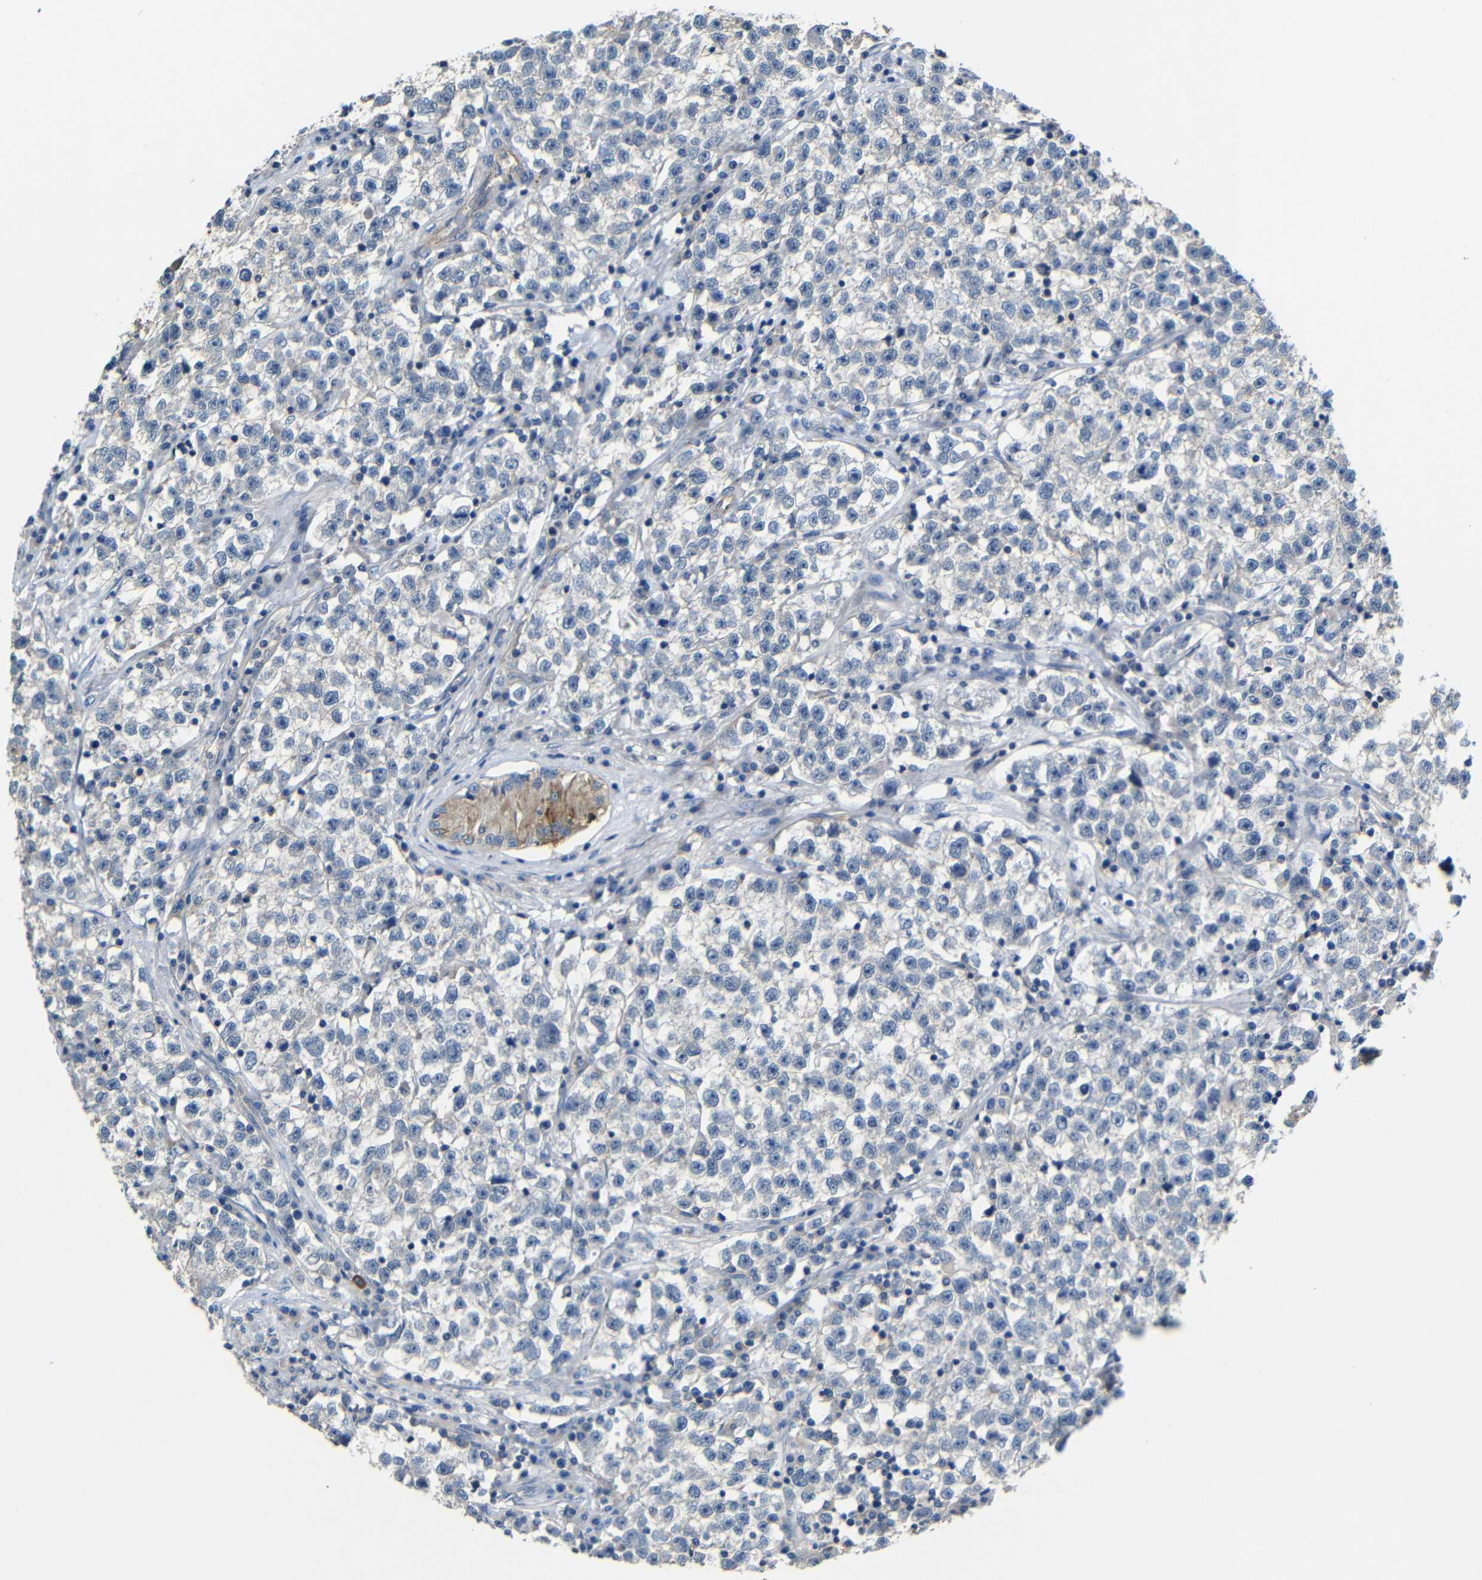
{"staining": {"intensity": "negative", "quantity": "none", "location": "none"}, "tissue": "testis cancer", "cell_type": "Tumor cells", "image_type": "cancer", "snomed": [{"axis": "morphology", "description": "Seminoma, NOS"}, {"axis": "topography", "description": "Testis"}], "caption": "Immunohistochemistry (IHC) photomicrograph of testis cancer stained for a protein (brown), which demonstrates no staining in tumor cells.", "gene": "ZNF90", "patient": {"sex": "male", "age": 22}}